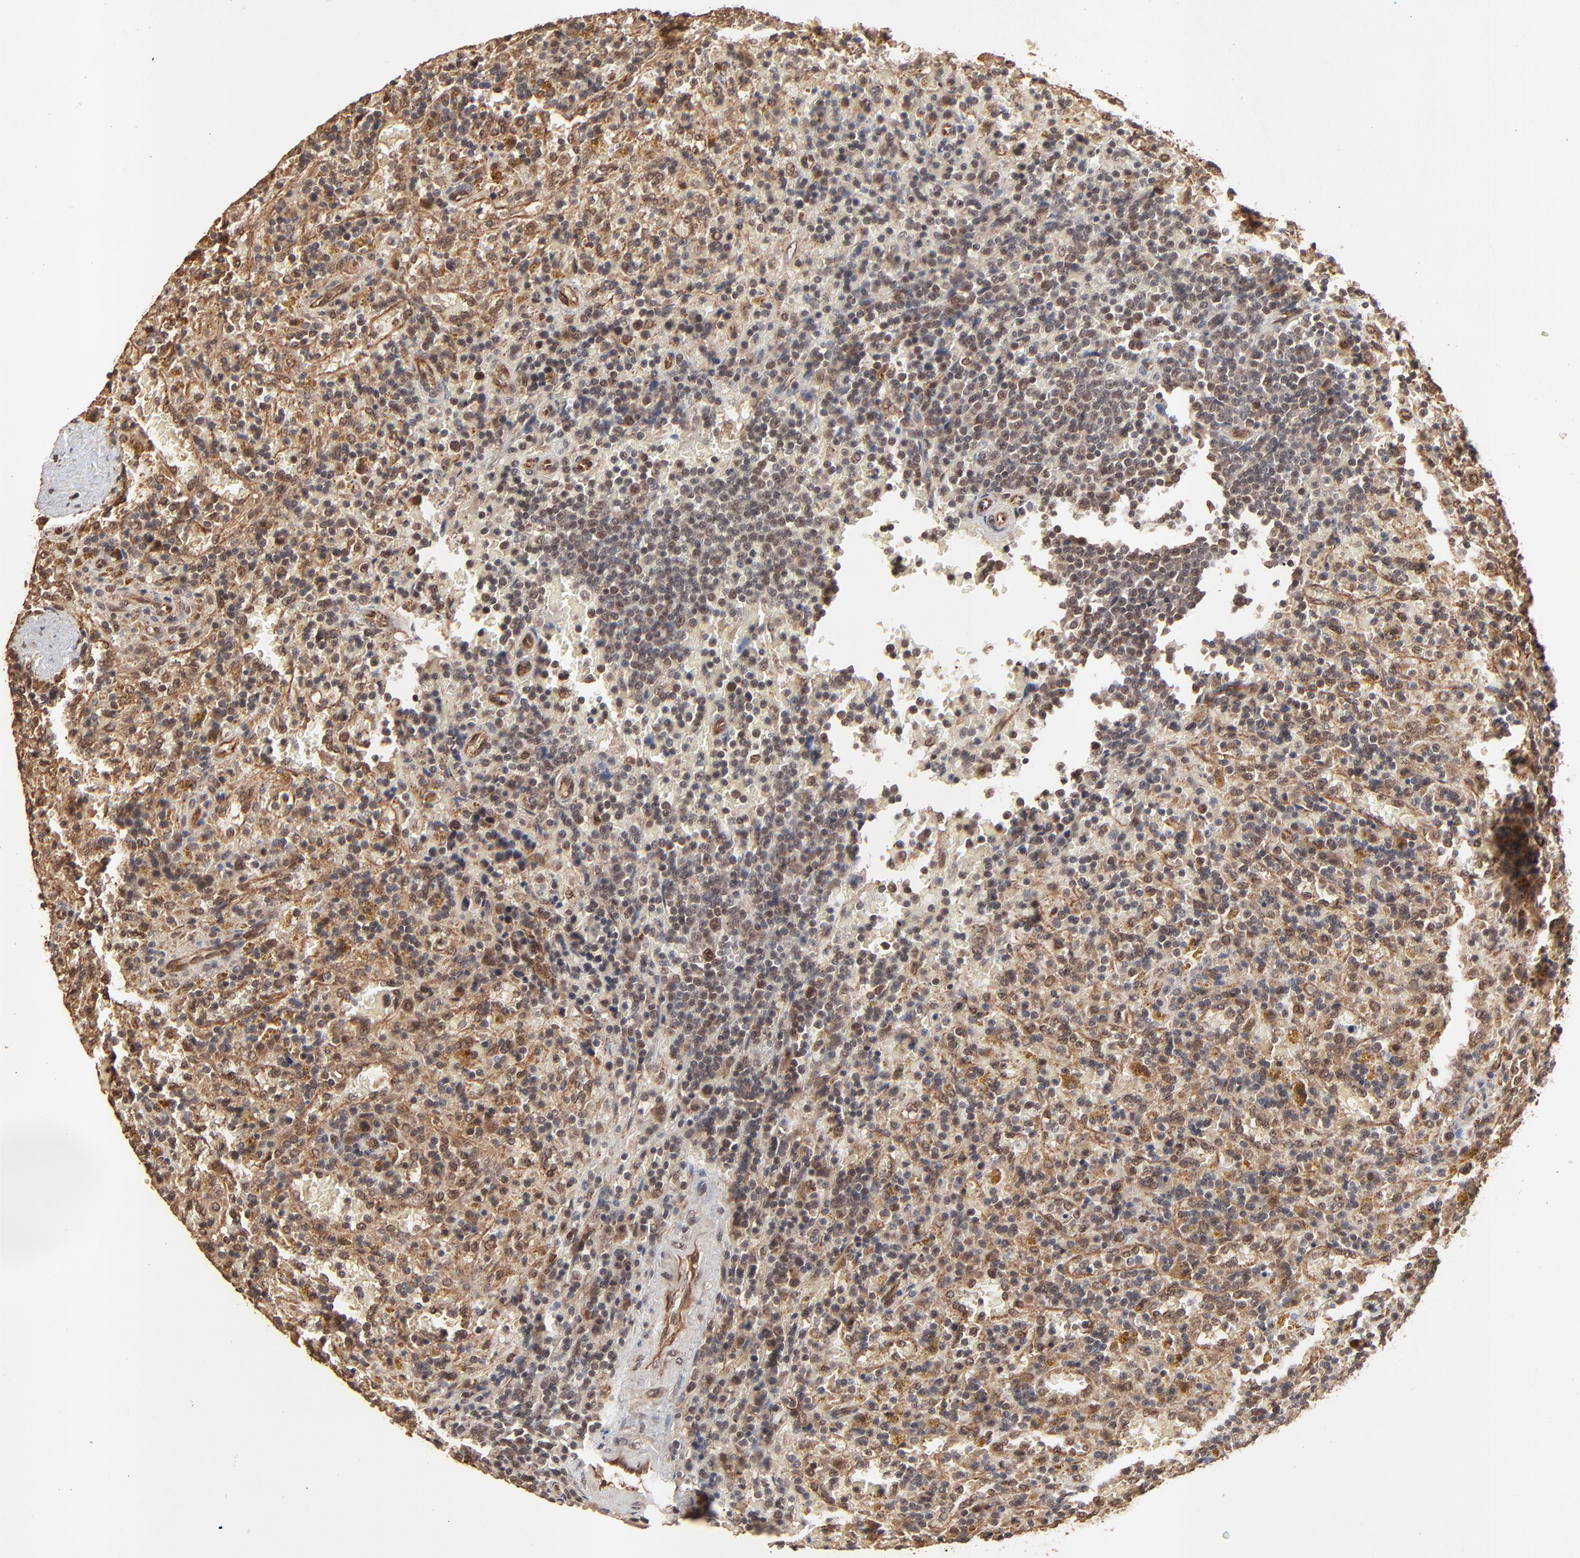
{"staining": {"intensity": "moderate", "quantity": "25%-75%", "location": "nuclear"}, "tissue": "lymphoma", "cell_type": "Tumor cells", "image_type": "cancer", "snomed": [{"axis": "morphology", "description": "Malignant lymphoma, non-Hodgkin's type, Low grade"}, {"axis": "topography", "description": "Spleen"}], "caption": "There is medium levels of moderate nuclear positivity in tumor cells of low-grade malignant lymphoma, non-Hodgkin's type, as demonstrated by immunohistochemical staining (brown color).", "gene": "FAM227A", "patient": {"sex": "female", "age": 65}}